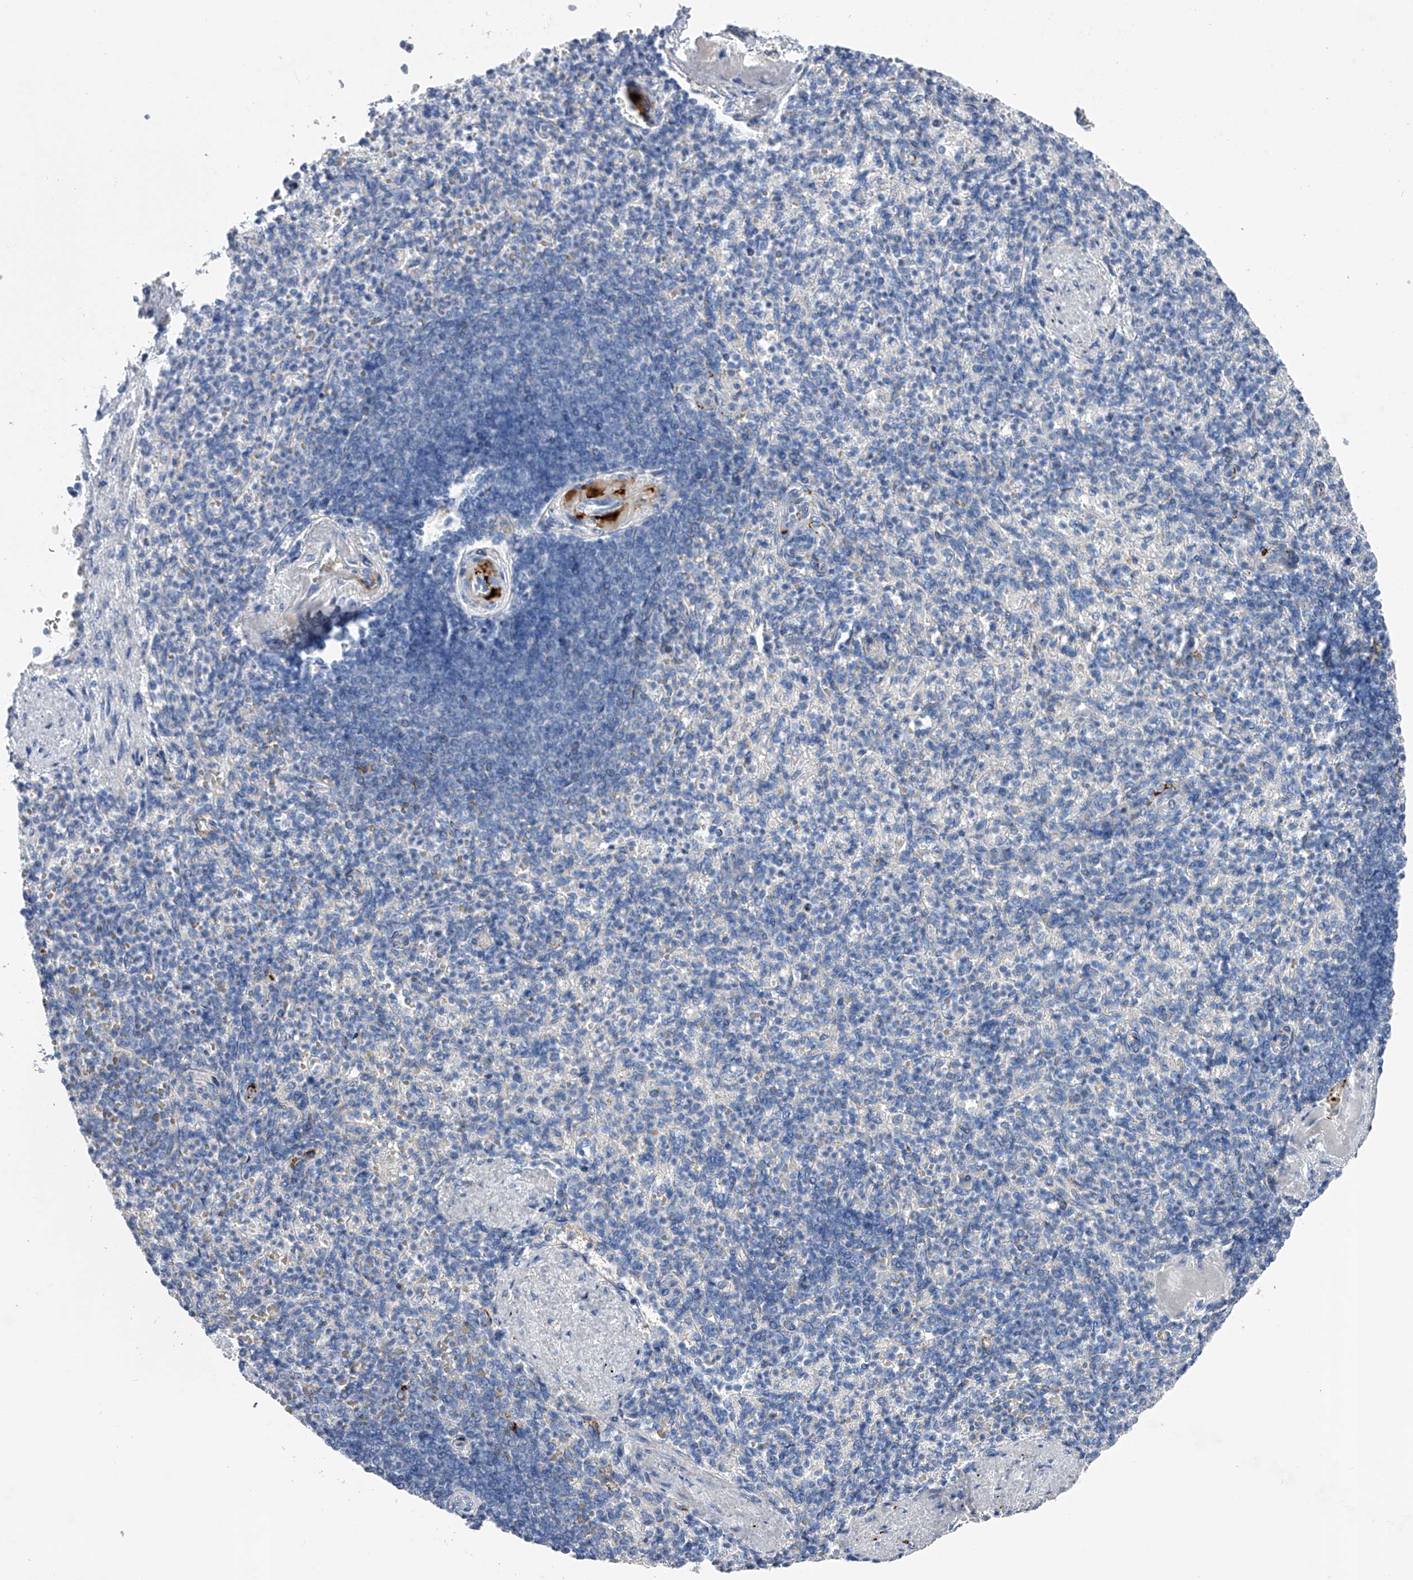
{"staining": {"intensity": "negative", "quantity": "none", "location": "none"}, "tissue": "spleen", "cell_type": "Cells in red pulp", "image_type": "normal", "snomed": [{"axis": "morphology", "description": "Normal tissue, NOS"}, {"axis": "topography", "description": "Spleen"}], "caption": "Spleen stained for a protein using immunohistochemistry reveals no staining cells in red pulp.", "gene": "RWDD2A", "patient": {"sex": "female", "age": 74}}